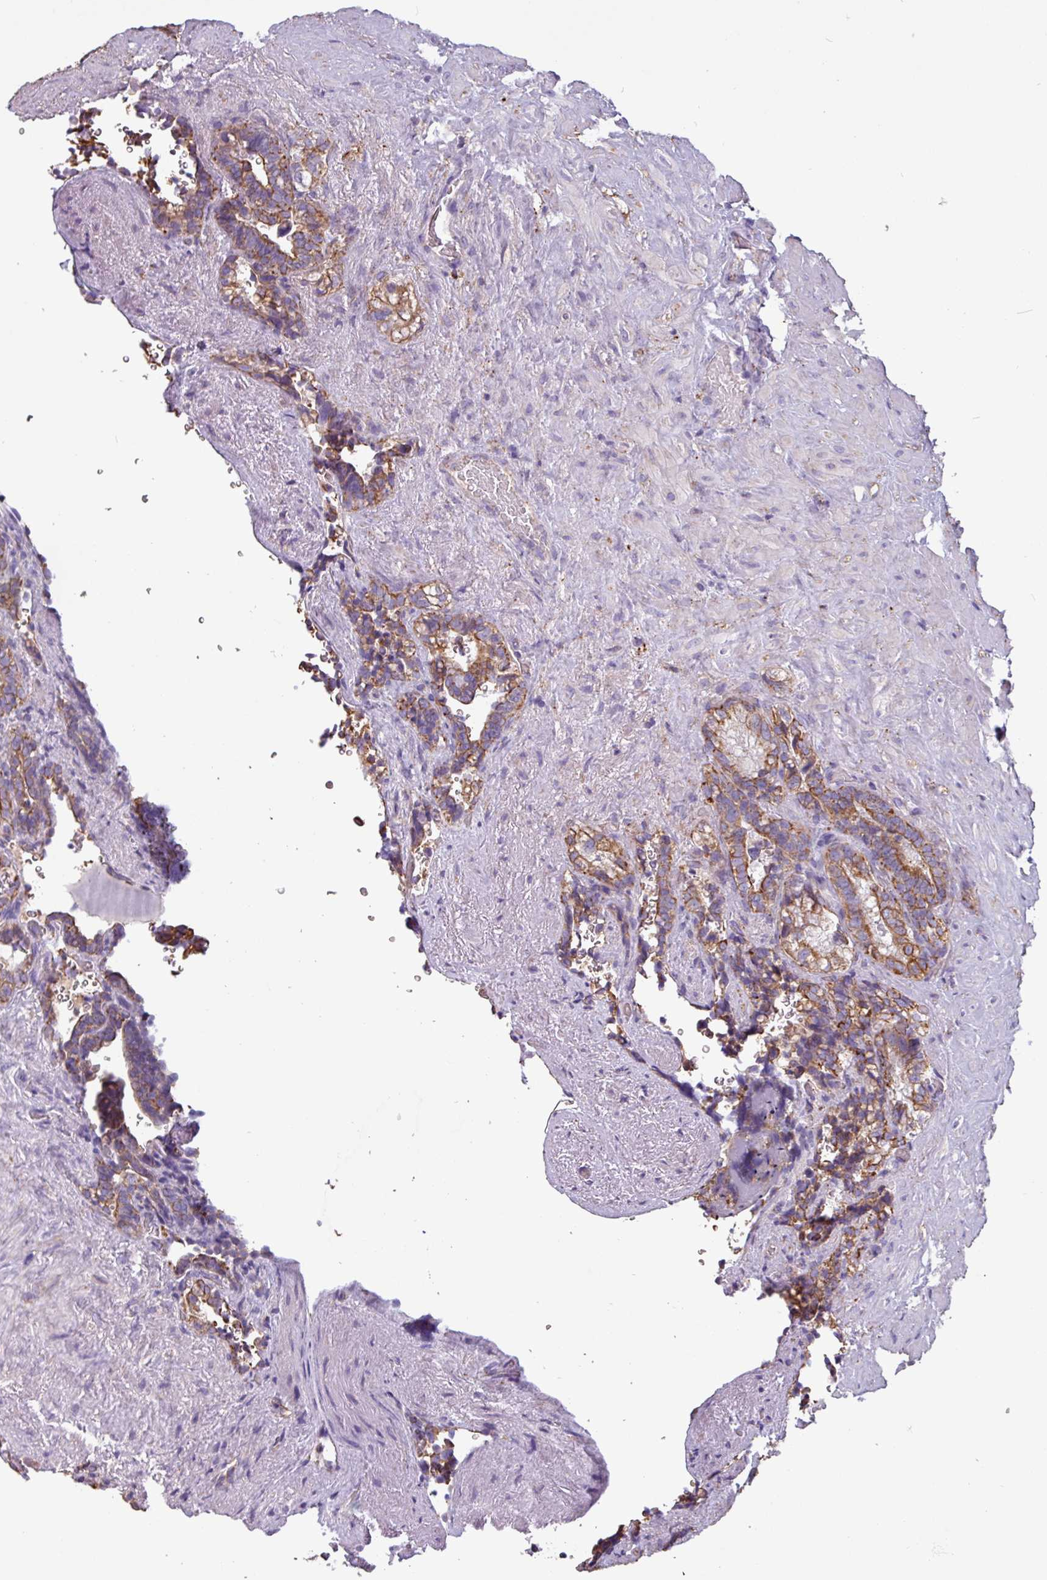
{"staining": {"intensity": "moderate", "quantity": ">75%", "location": "cytoplasmic/membranous"}, "tissue": "seminal vesicle", "cell_type": "Glandular cells", "image_type": "normal", "snomed": [{"axis": "morphology", "description": "Normal tissue, NOS"}, {"axis": "topography", "description": "Seminal veicle"}], "caption": "A photomicrograph of seminal vesicle stained for a protein exhibits moderate cytoplasmic/membranous brown staining in glandular cells. (Stains: DAB in brown, nuclei in blue, Microscopy: brightfield microscopy at high magnification).", "gene": "CAMK1", "patient": {"sex": "male", "age": 62}}